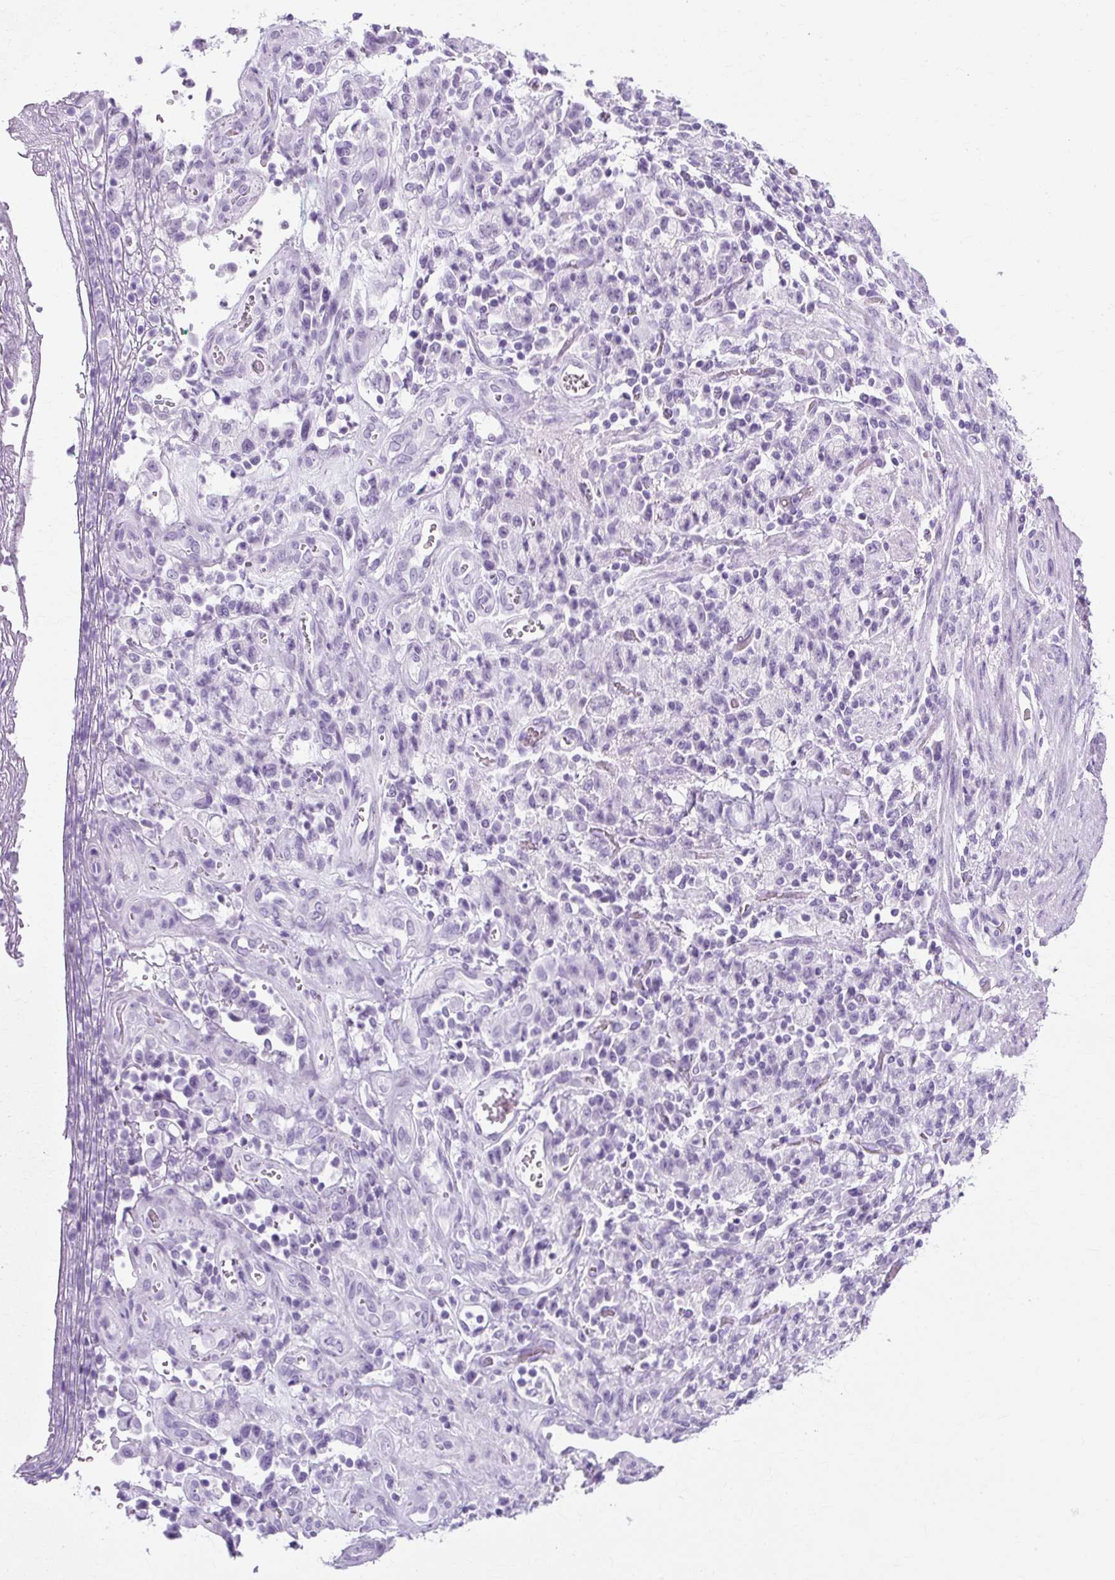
{"staining": {"intensity": "negative", "quantity": "none", "location": "none"}, "tissue": "stomach cancer", "cell_type": "Tumor cells", "image_type": "cancer", "snomed": [{"axis": "morphology", "description": "Adenocarcinoma, NOS"}, {"axis": "topography", "description": "Stomach"}], "caption": "IHC of stomach adenocarcinoma exhibits no staining in tumor cells.", "gene": "RYBP", "patient": {"sex": "male", "age": 77}}